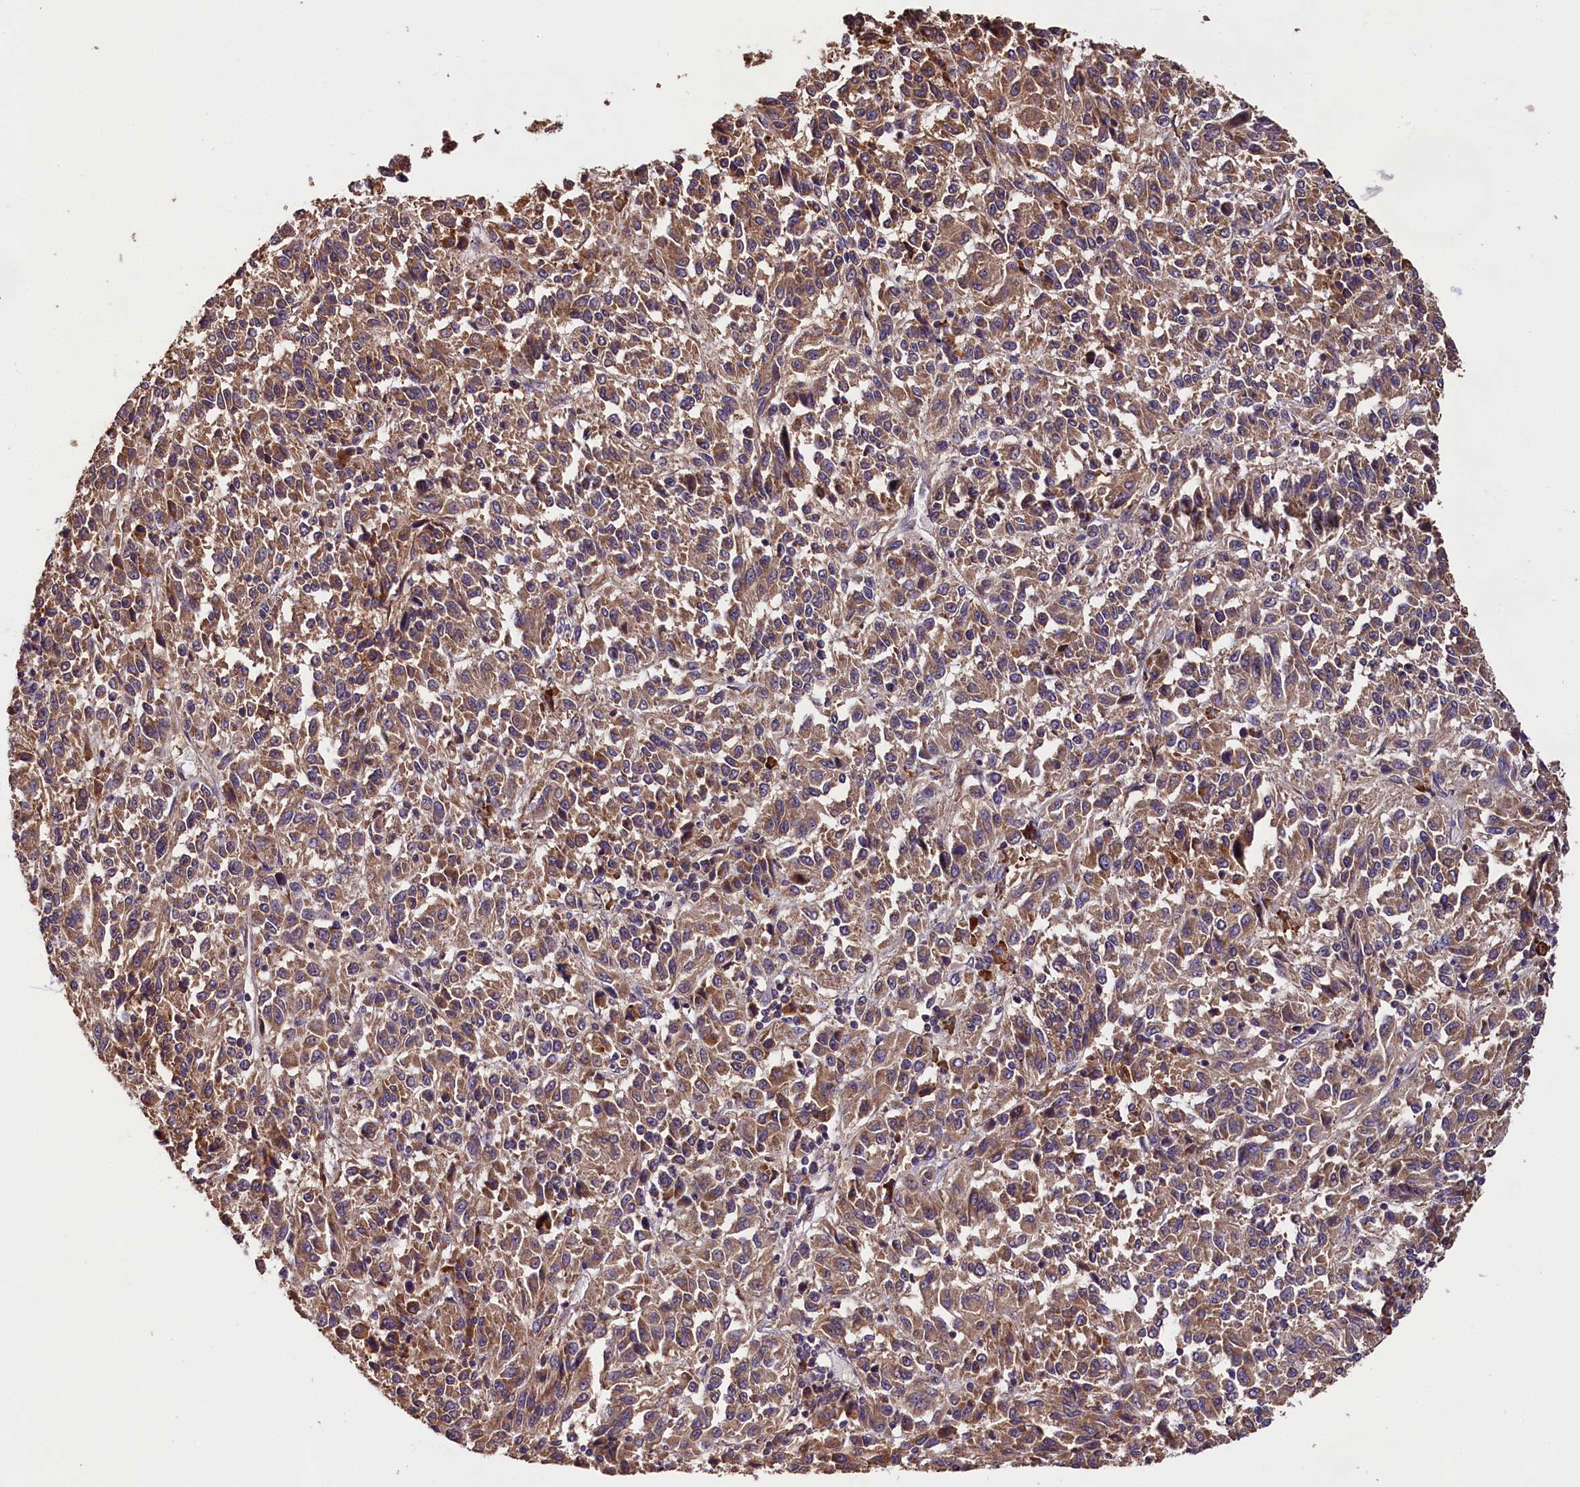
{"staining": {"intensity": "moderate", "quantity": ">75%", "location": "cytoplasmic/membranous"}, "tissue": "melanoma", "cell_type": "Tumor cells", "image_type": "cancer", "snomed": [{"axis": "morphology", "description": "Malignant melanoma, Metastatic site"}, {"axis": "topography", "description": "Lung"}], "caption": "Immunohistochemistry of human melanoma reveals medium levels of moderate cytoplasmic/membranous positivity in approximately >75% of tumor cells.", "gene": "ENKD1", "patient": {"sex": "male", "age": 64}}